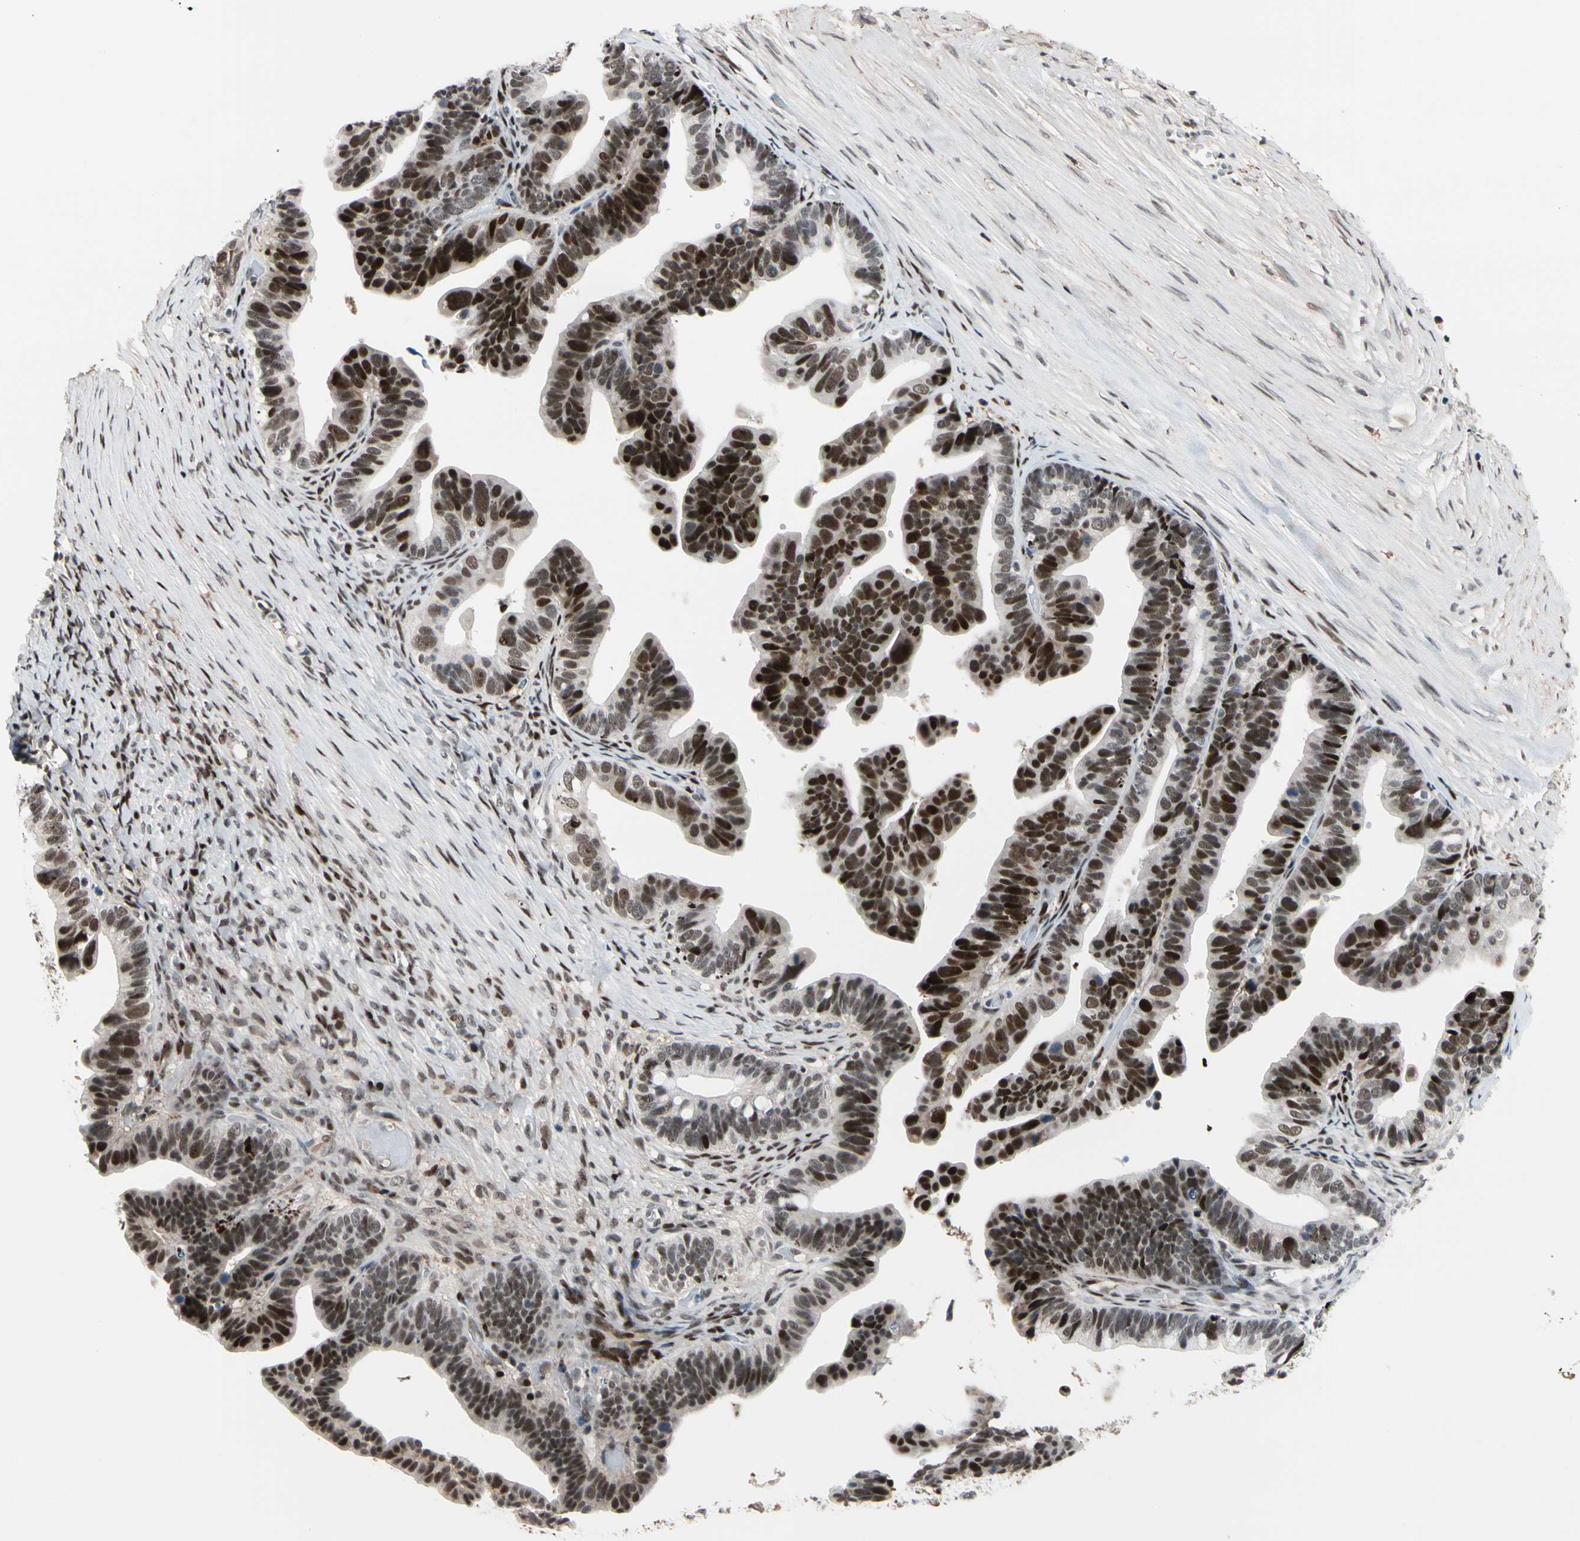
{"staining": {"intensity": "strong", "quantity": ">75%", "location": "nuclear"}, "tissue": "ovarian cancer", "cell_type": "Tumor cells", "image_type": "cancer", "snomed": [{"axis": "morphology", "description": "Cystadenocarcinoma, serous, NOS"}, {"axis": "topography", "description": "Ovary"}], "caption": "Immunohistochemical staining of human ovarian serous cystadenocarcinoma reveals strong nuclear protein staining in approximately >75% of tumor cells.", "gene": "FOXO3", "patient": {"sex": "female", "age": 56}}